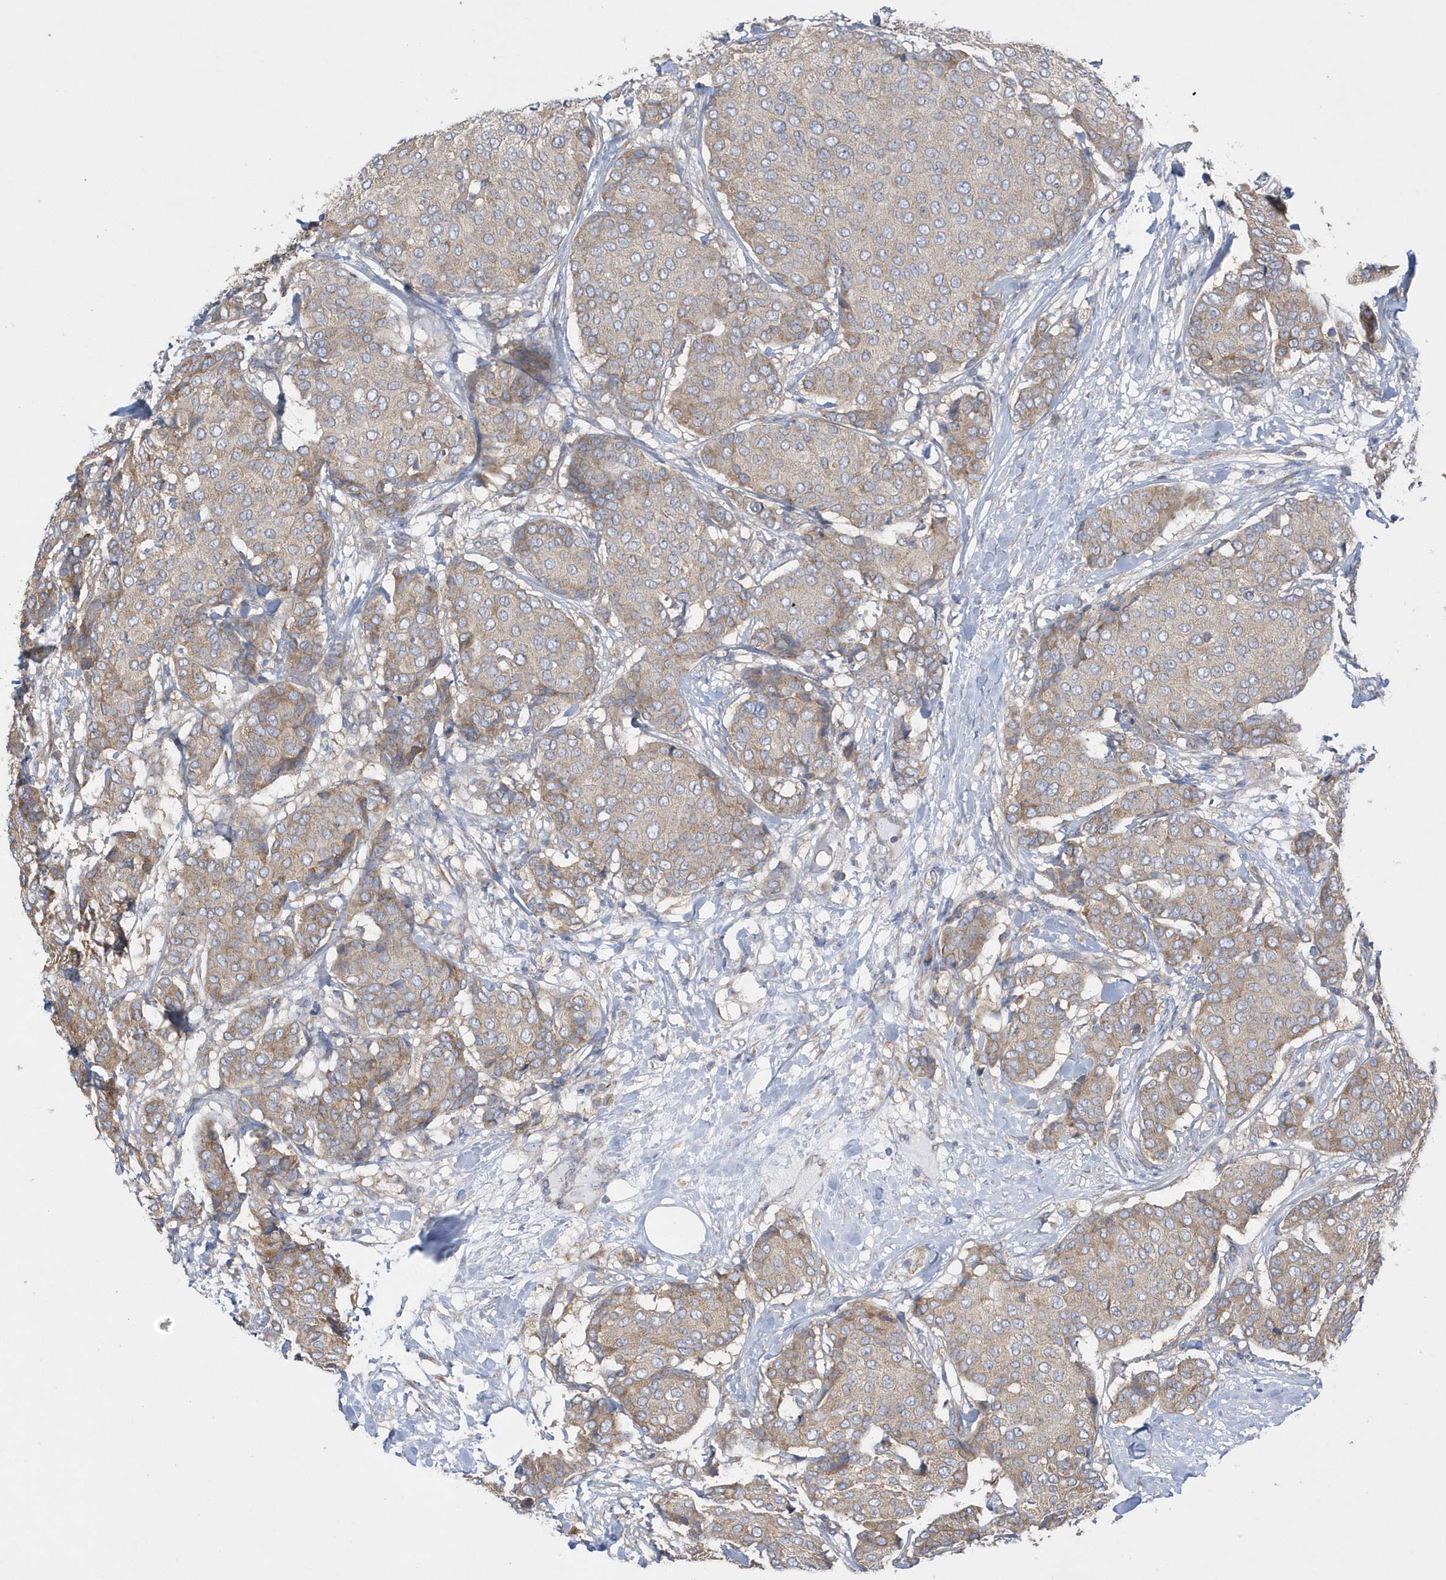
{"staining": {"intensity": "weak", "quantity": ">75%", "location": "cytoplasmic/membranous"}, "tissue": "breast cancer", "cell_type": "Tumor cells", "image_type": "cancer", "snomed": [{"axis": "morphology", "description": "Duct carcinoma"}, {"axis": "topography", "description": "Breast"}], "caption": "Breast cancer stained with a protein marker demonstrates weak staining in tumor cells.", "gene": "SPATA5", "patient": {"sex": "female", "age": 75}}